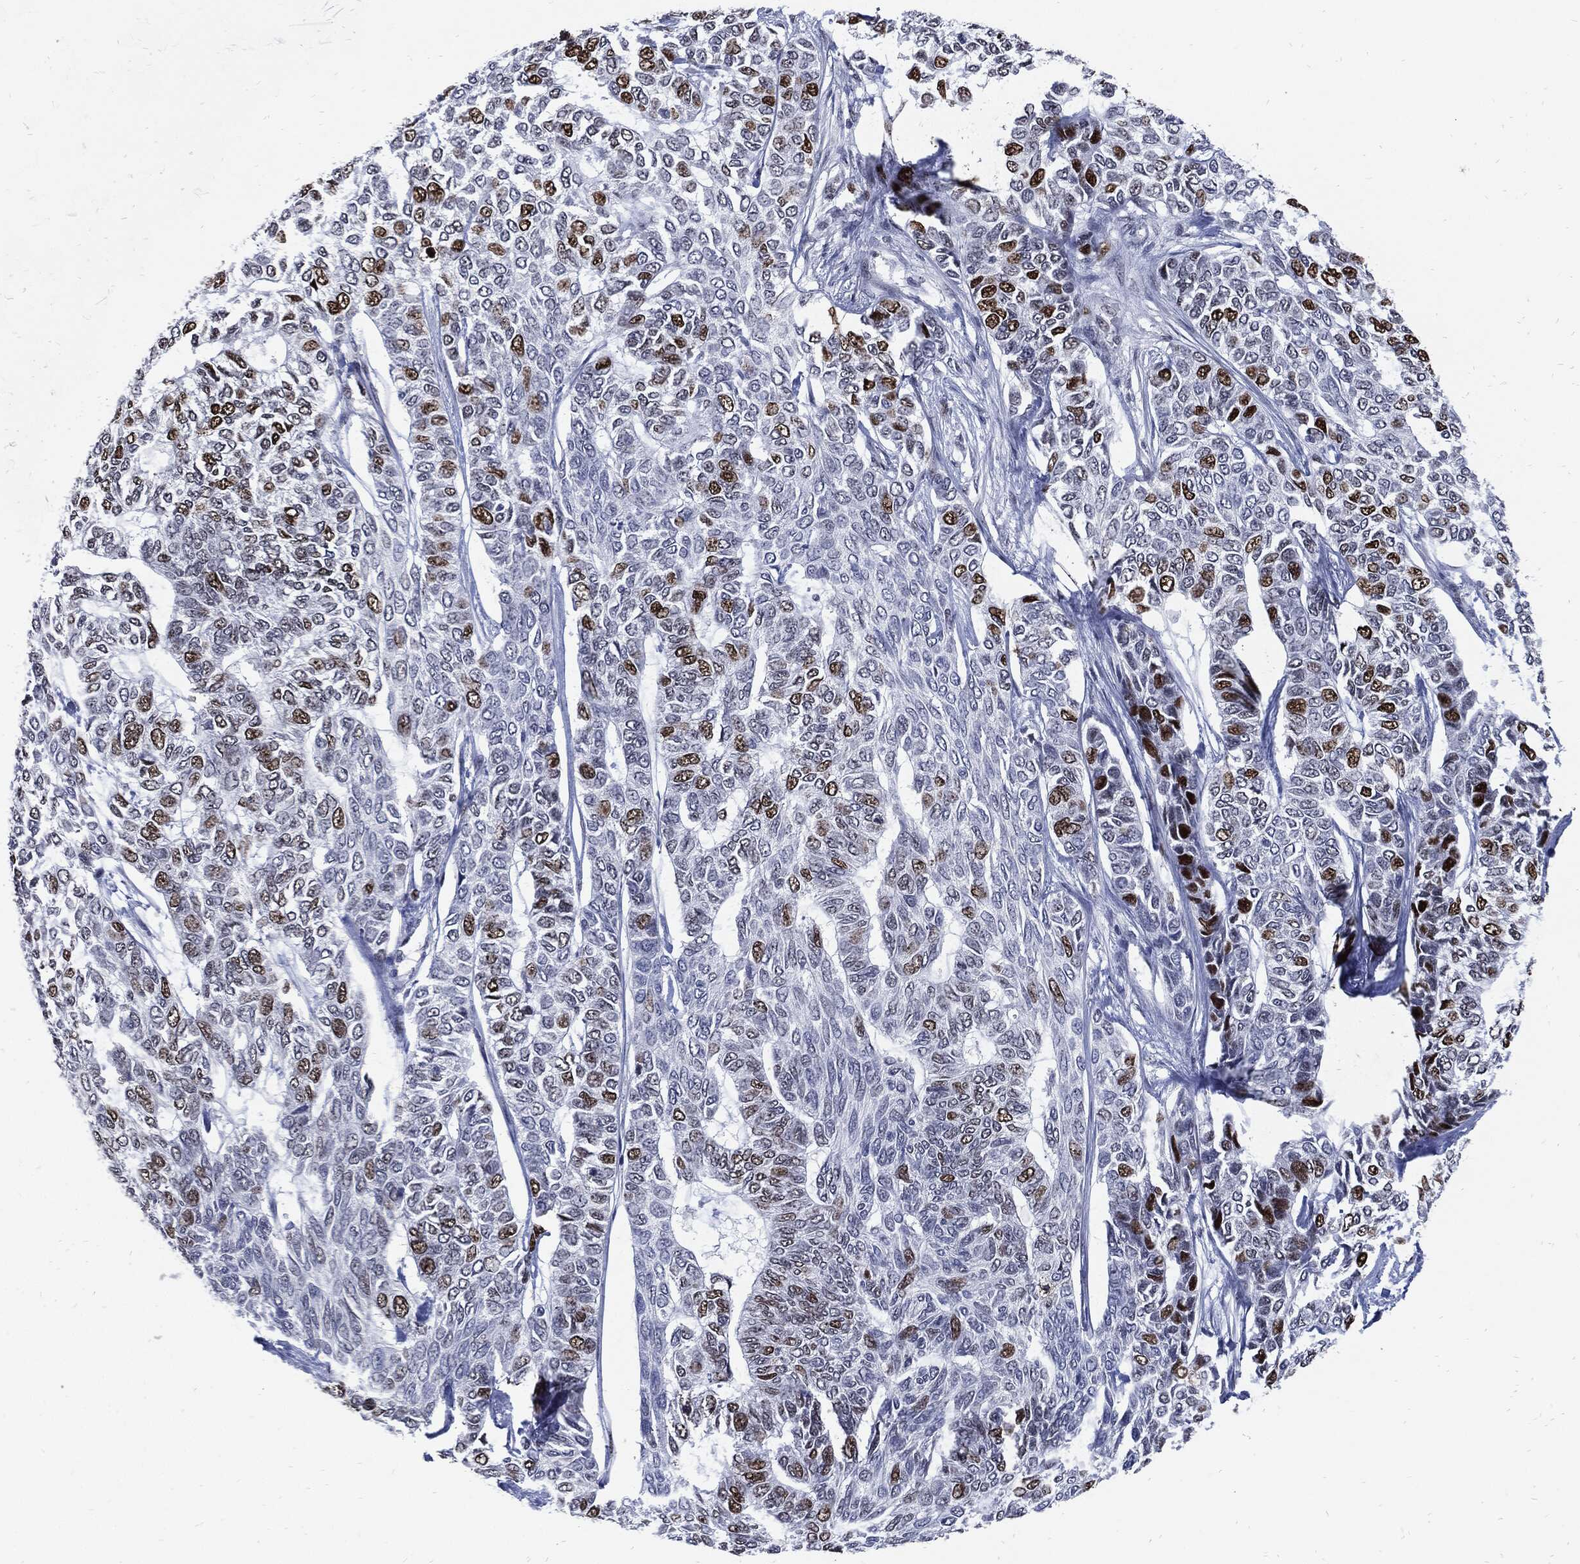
{"staining": {"intensity": "moderate", "quantity": "<25%", "location": "nuclear"}, "tissue": "skin cancer", "cell_type": "Tumor cells", "image_type": "cancer", "snomed": [{"axis": "morphology", "description": "Basal cell carcinoma"}, {"axis": "topography", "description": "Skin"}], "caption": "Immunohistochemistry (DAB) staining of skin basal cell carcinoma shows moderate nuclear protein expression in approximately <25% of tumor cells.", "gene": "NBN", "patient": {"sex": "female", "age": 65}}